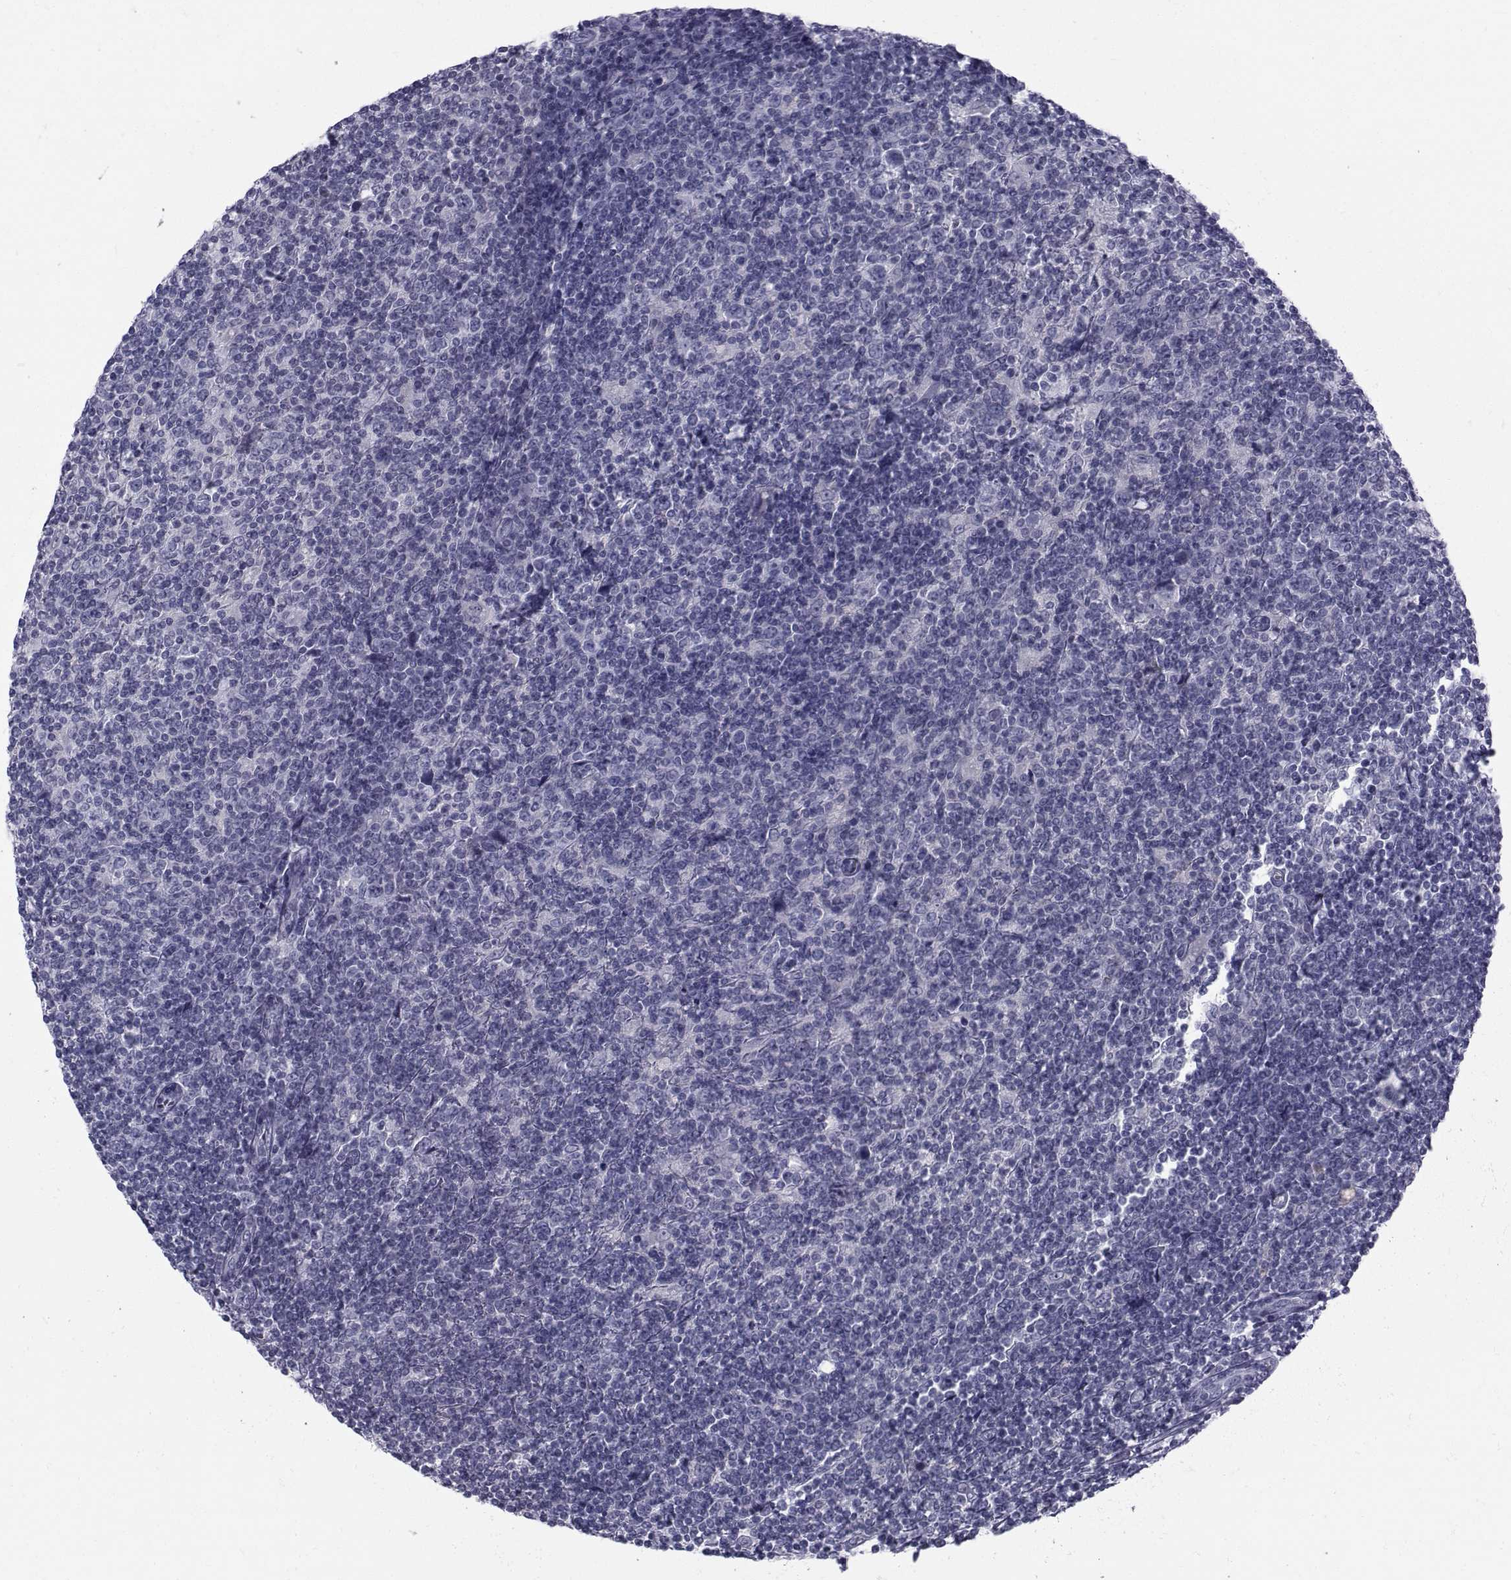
{"staining": {"intensity": "negative", "quantity": "none", "location": "none"}, "tissue": "lymphoma", "cell_type": "Tumor cells", "image_type": "cancer", "snomed": [{"axis": "morphology", "description": "Hodgkin's disease, NOS"}, {"axis": "topography", "description": "Lymph node"}], "caption": "This is an IHC photomicrograph of lymphoma. There is no expression in tumor cells.", "gene": "FDXR", "patient": {"sex": "male", "age": 40}}